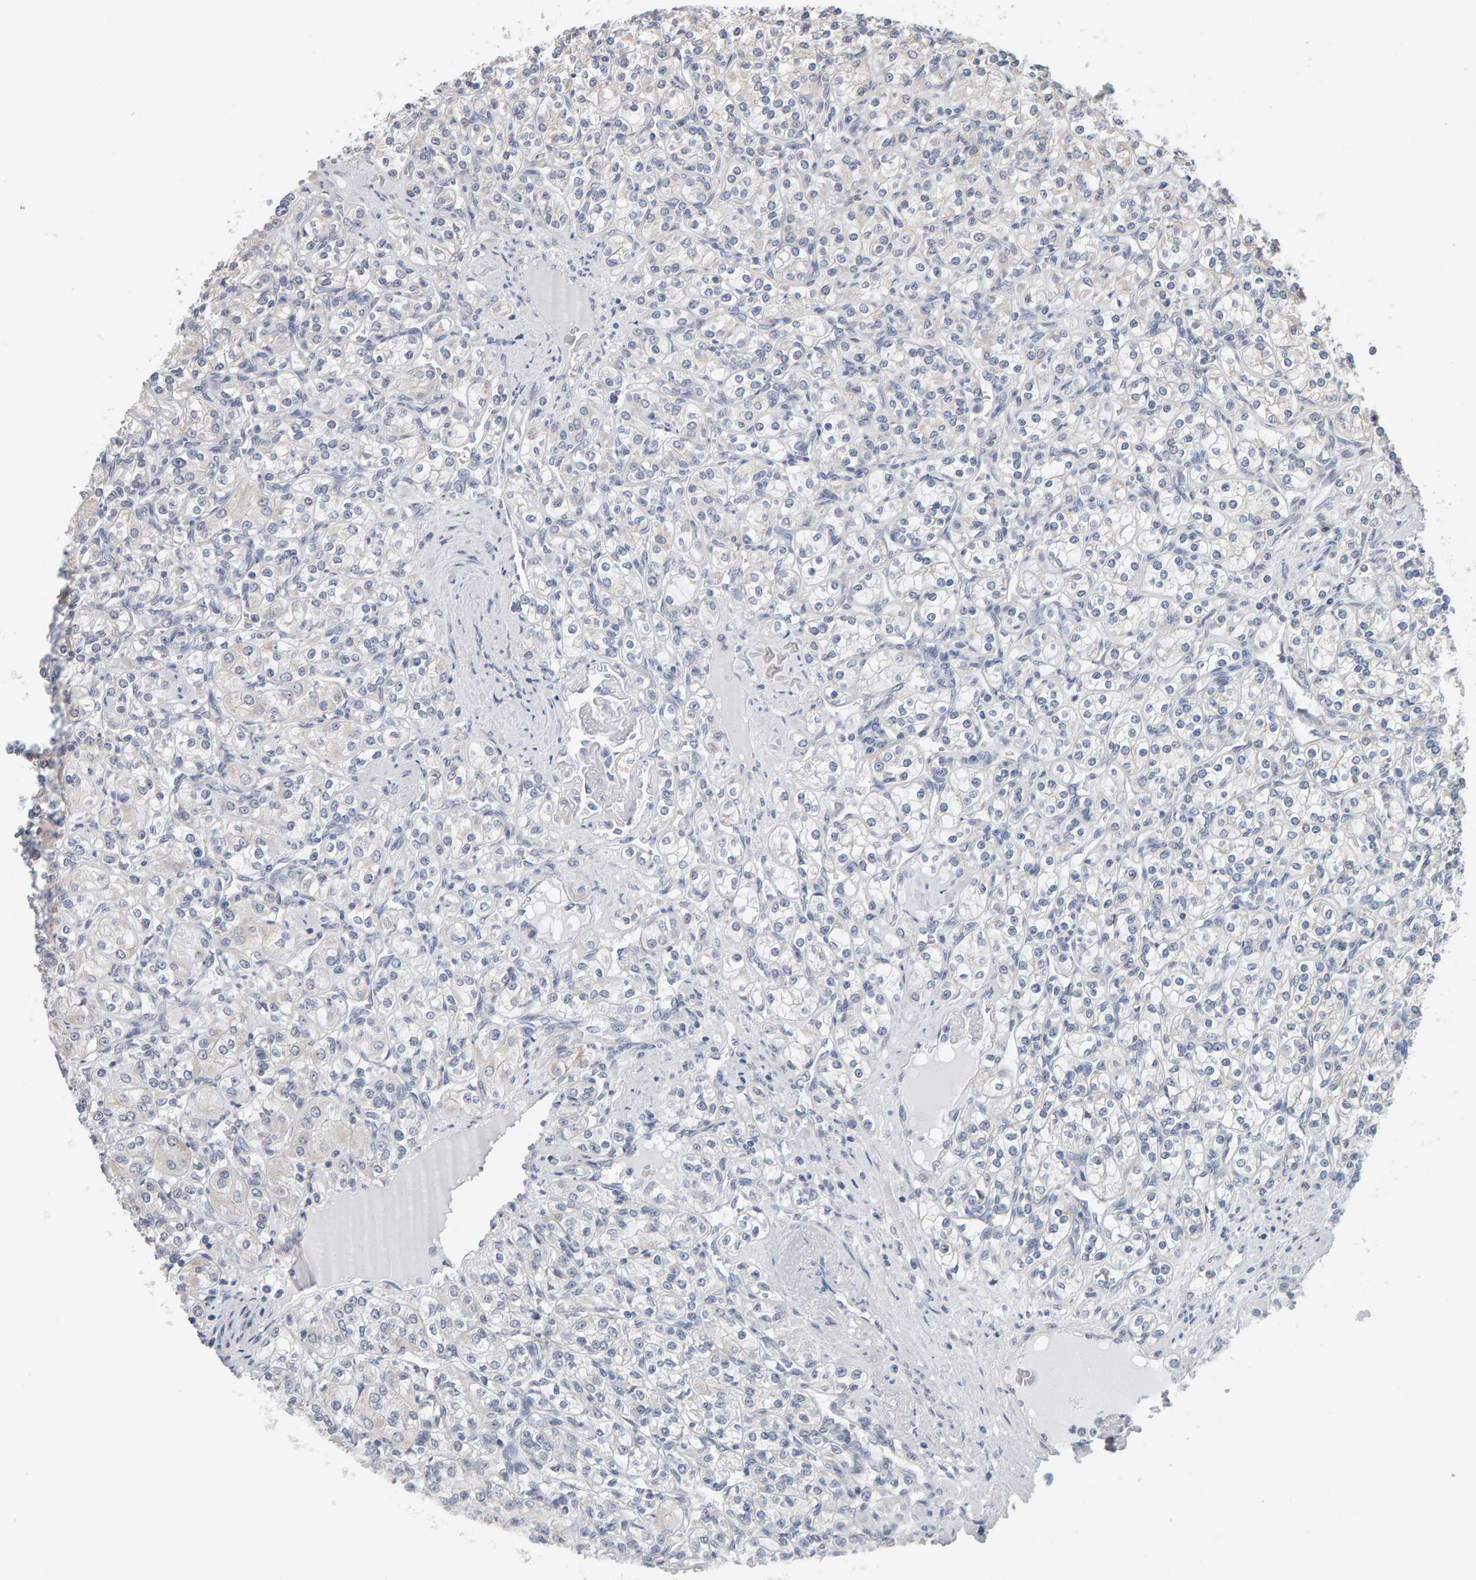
{"staining": {"intensity": "negative", "quantity": "none", "location": "none"}, "tissue": "renal cancer", "cell_type": "Tumor cells", "image_type": "cancer", "snomed": [{"axis": "morphology", "description": "Adenocarcinoma, NOS"}, {"axis": "topography", "description": "Kidney"}], "caption": "IHC of human renal cancer demonstrates no positivity in tumor cells.", "gene": "ADHFE1", "patient": {"sex": "male", "age": 77}}